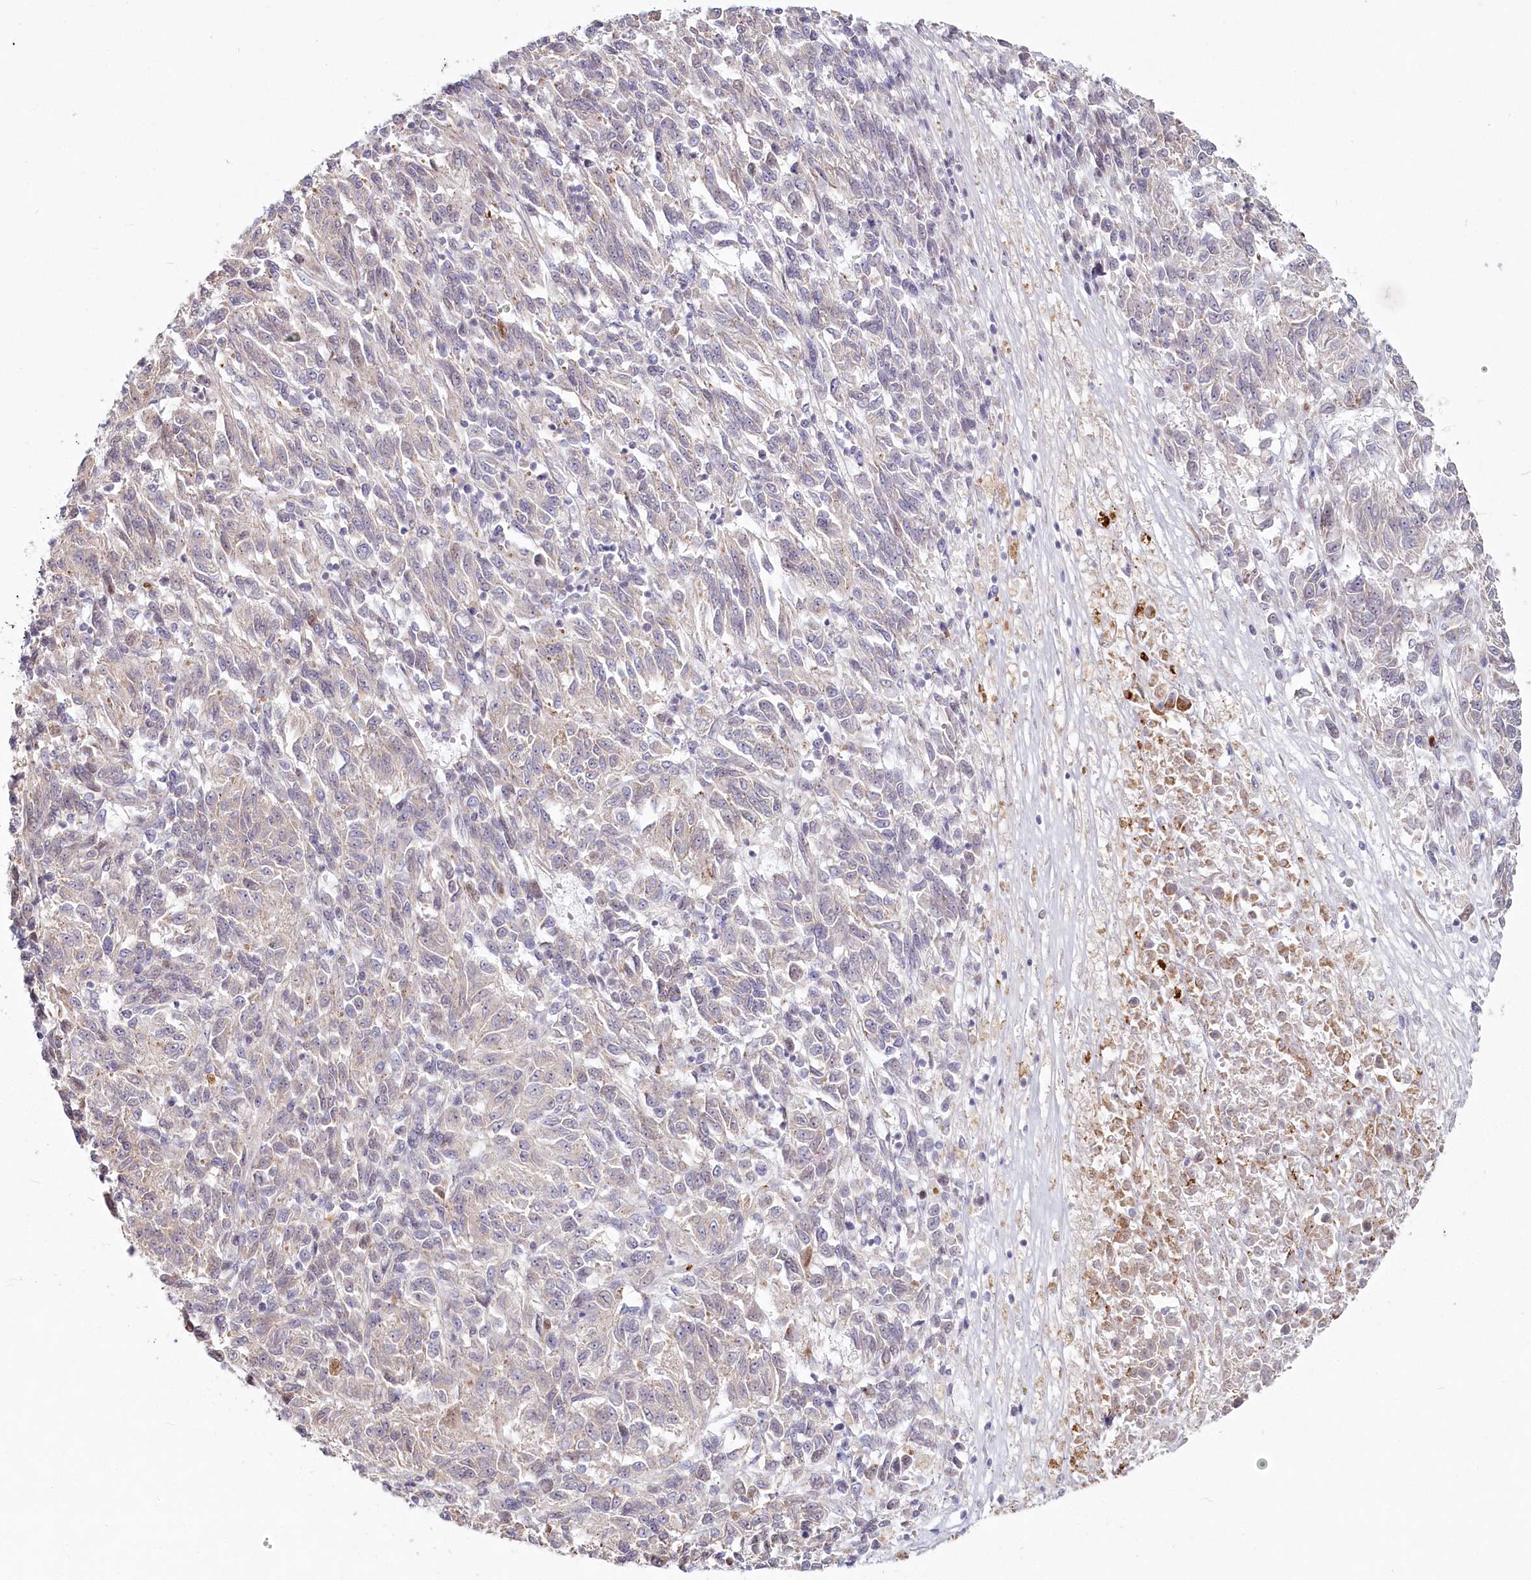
{"staining": {"intensity": "negative", "quantity": "none", "location": "none"}, "tissue": "melanoma", "cell_type": "Tumor cells", "image_type": "cancer", "snomed": [{"axis": "morphology", "description": "Malignant melanoma, Metastatic site"}, {"axis": "topography", "description": "Lung"}], "caption": "This is an immunohistochemistry (IHC) image of human melanoma. There is no positivity in tumor cells.", "gene": "SPINK13", "patient": {"sex": "male", "age": 64}}